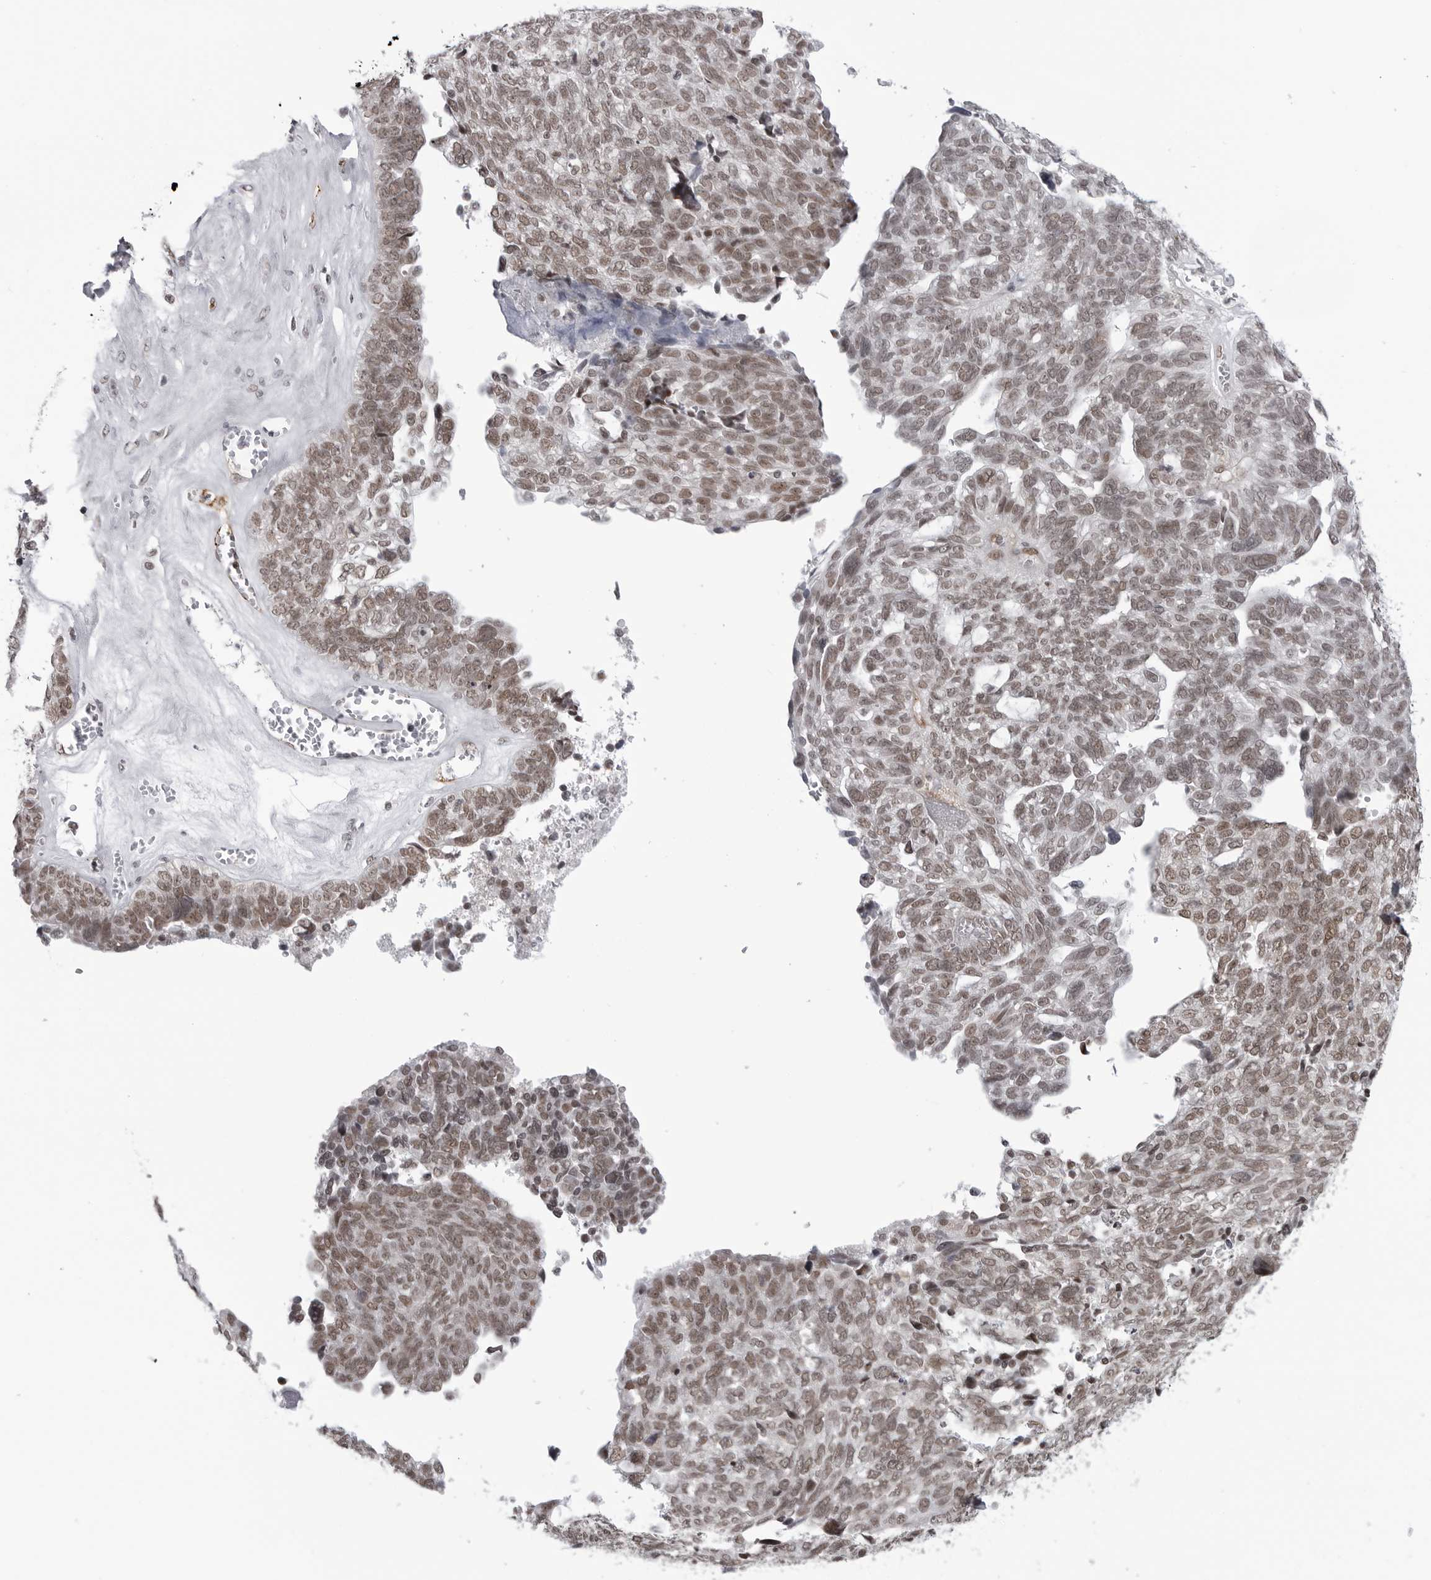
{"staining": {"intensity": "moderate", "quantity": ">75%", "location": "nuclear"}, "tissue": "ovarian cancer", "cell_type": "Tumor cells", "image_type": "cancer", "snomed": [{"axis": "morphology", "description": "Cystadenocarcinoma, serous, NOS"}, {"axis": "topography", "description": "Ovary"}], "caption": "Brown immunohistochemical staining in ovarian cancer (serous cystadenocarcinoma) displays moderate nuclear expression in about >75% of tumor cells. Nuclei are stained in blue.", "gene": "RNF26", "patient": {"sex": "female", "age": 79}}